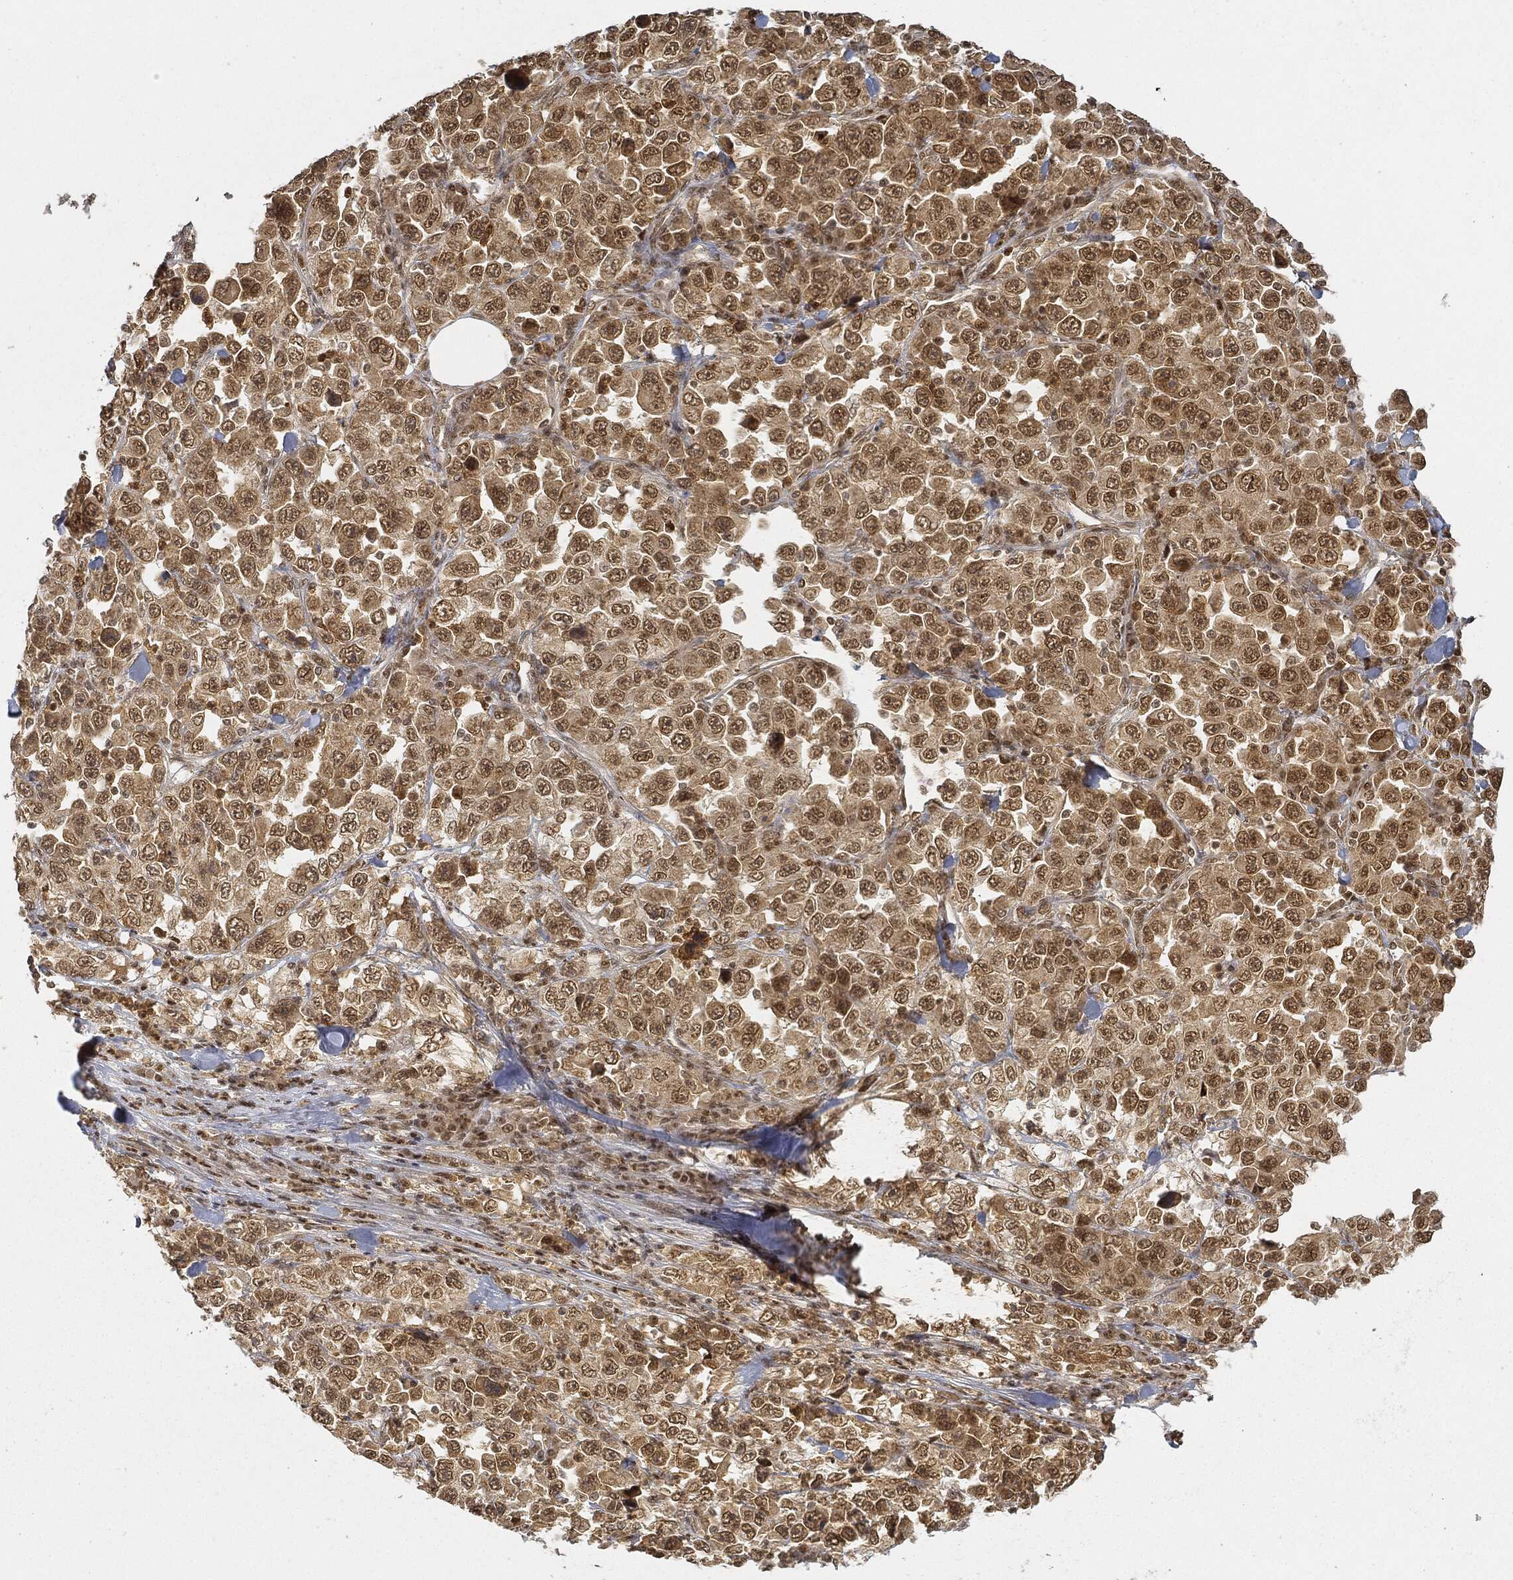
{"staining": {"intensity": "moderate", "quantity": "25%-75%", "location": "cytoplasmic/membranous,nuclear"}, "tissue": "stomach cancer", "cell_type": "Tumor cells", "image_type": "cancer", "snomed": [{"axis": "morphology", "description": "Normal tissue, NOS"}, {"axis": "morphology", "description": "Adenocarcinoma, NOS"}, {"axis": "topography", "description": "Stomach, upper"}, {"axis": "topography", "description": "Stomach"}], "caption": "Stomach cancer (adenocarcinoma) tissue displays moderate cytoplasmic/membranous and nuclear expression in approximately 25%-75% of tumor cells, visualized by immunohistochemistry. The staining was performed using DAB (3,3'-diaminobenzidine) to visualize the protein expression in brown, while the nuclei were stained in blue with hematoxylin (Magnification: 20x).", "gene": "CIB1", "patient": {"sex": "male", "age": 59}}